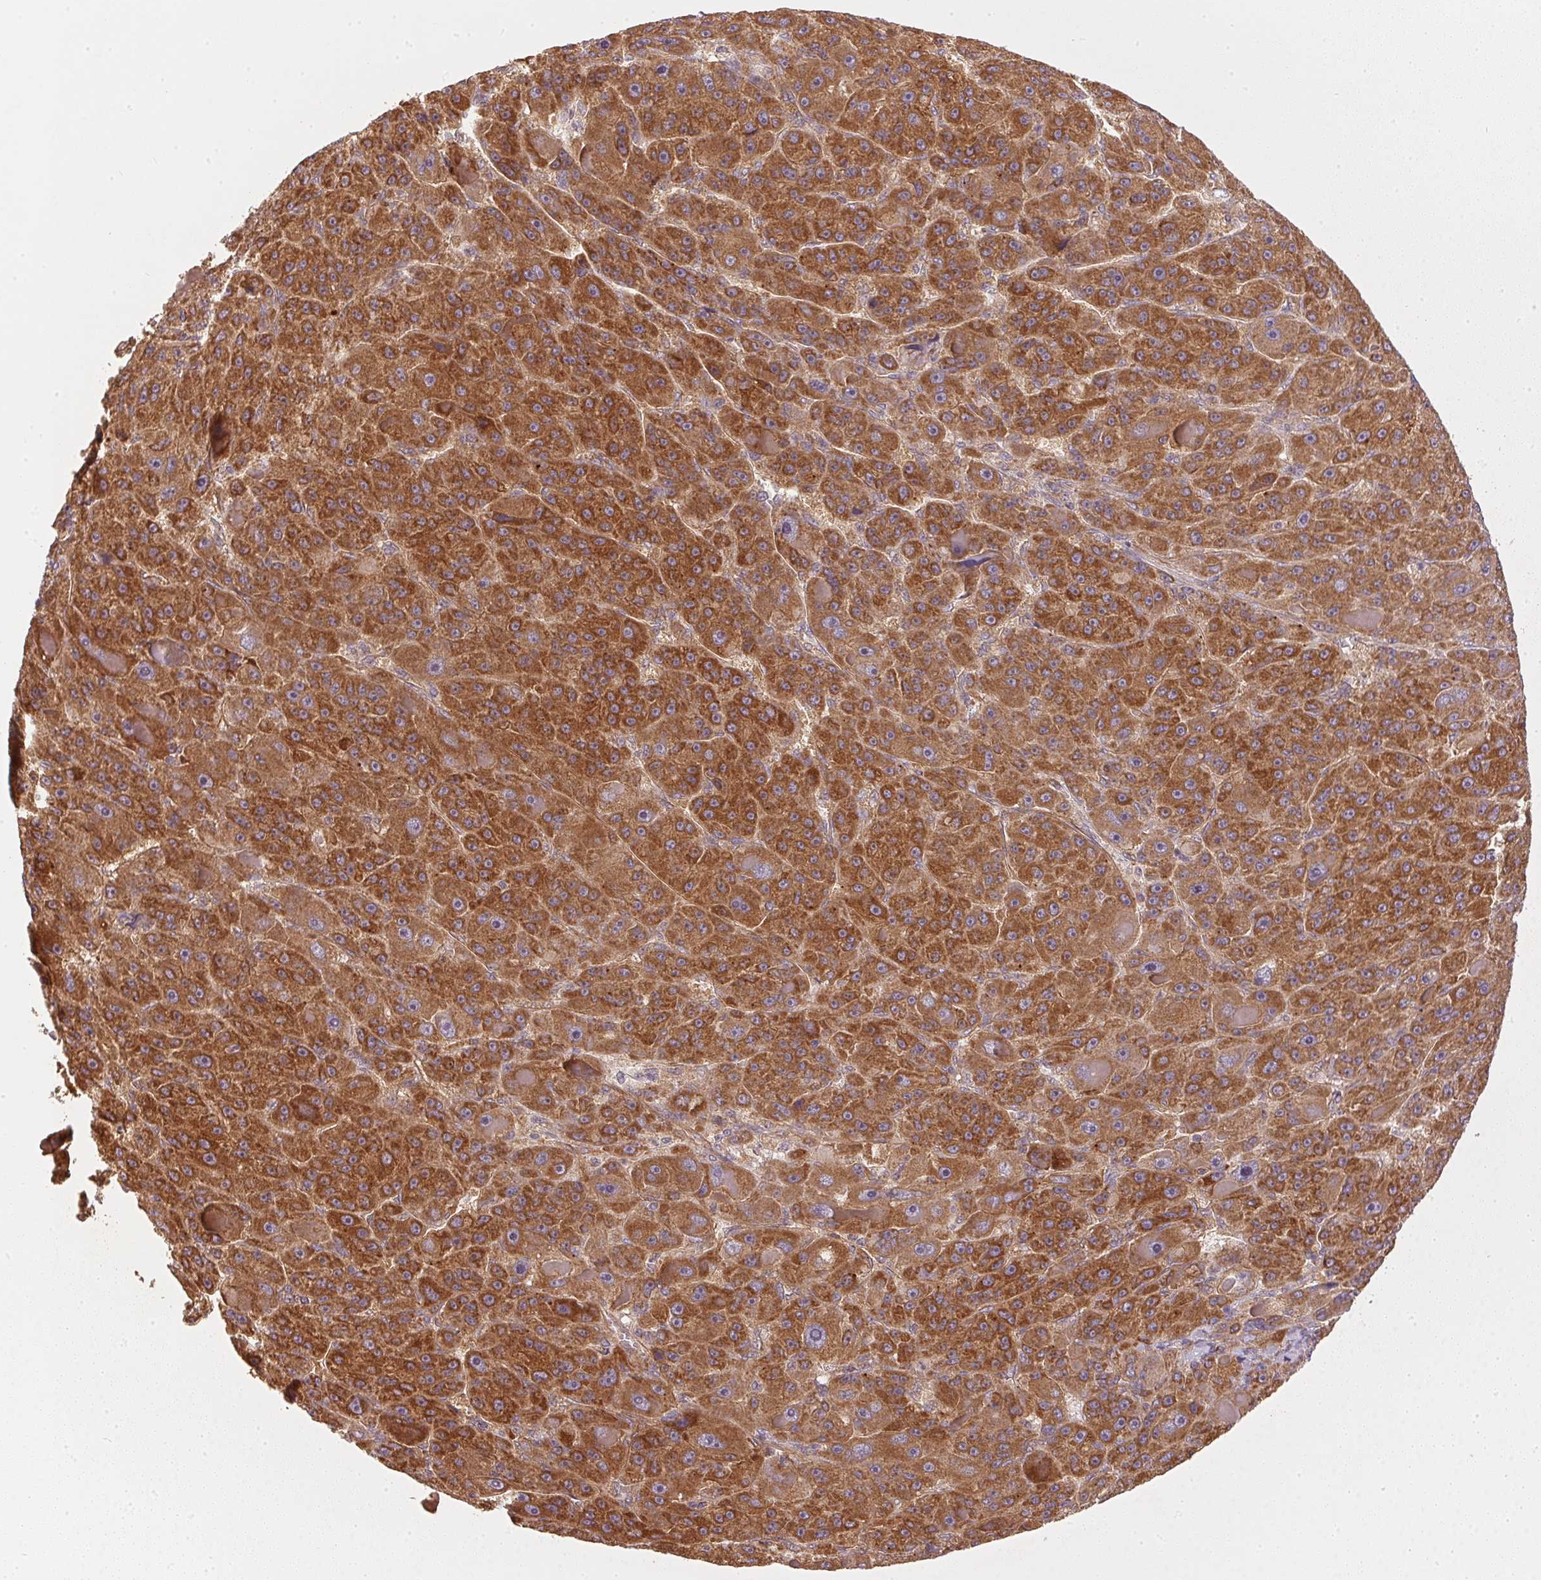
{"staining": {"intensity": "strong", "quantity": ">75%", "location": "cytoplasmic/membranous"}, "tissue": "liver cancer", "cell_type": "Tumor cells", "image_type": "cancer", "snomed": [{"axis": "morphology", "description": "Carcinoma, Hepatocellular, NOS"}, {"axis": "topography", "description": "Liver"}], "caption": "This photomicrograph reveals IHC staining of liver hepatocellular carcinoma, with high strong cytoplasmic/membranous expression in about >75% of tumor cells.", "gene": "NADK2", "patient": {"sex": "male", "age": 76}}